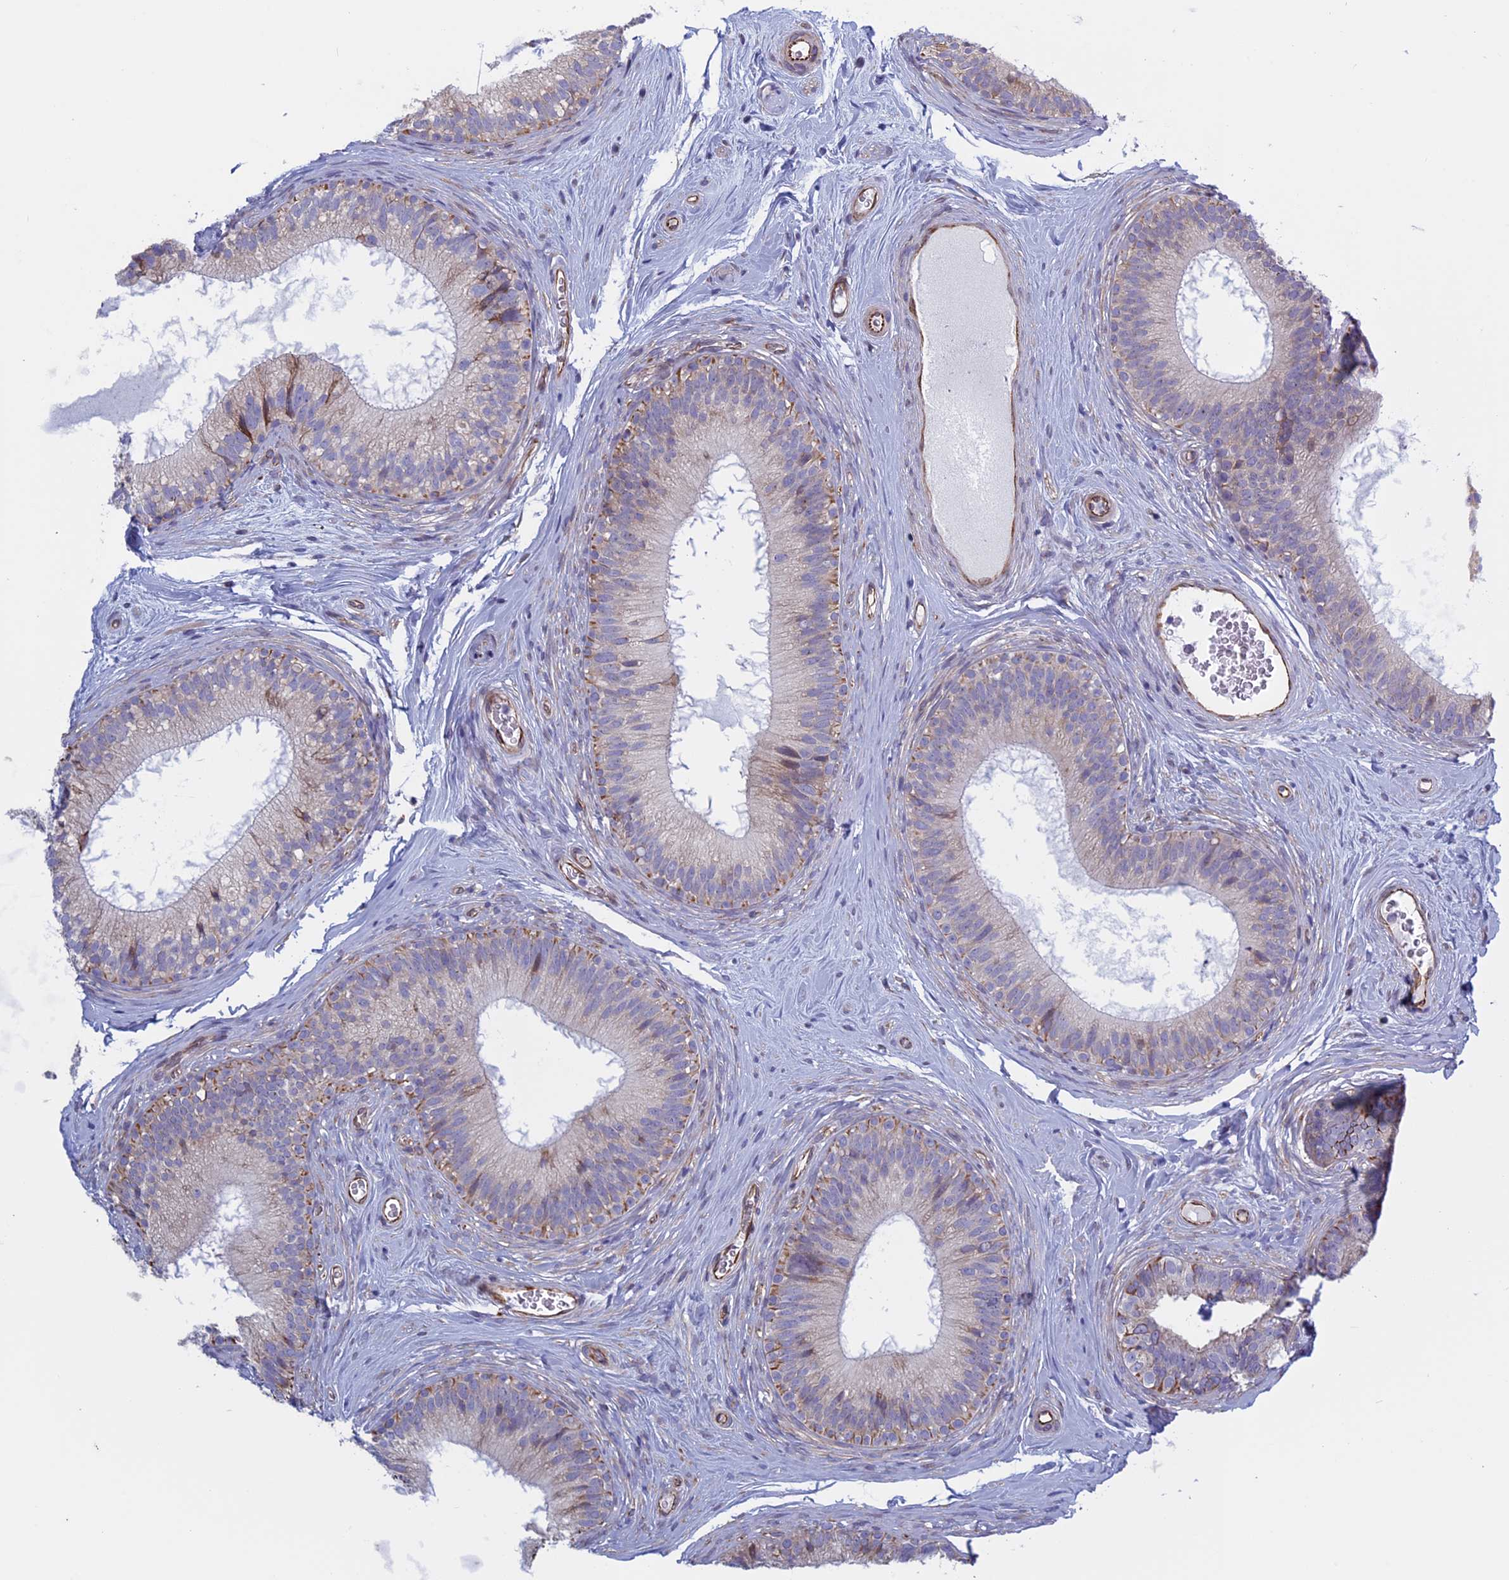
{"staining": {"intensity": "moderate", "quantity": "<25%", "location": "cytoplasmic/membranous"}, "tissue": "epididymis", "cell_type": "Glandular cells", "image_type": "normal", "snomed": [{"axis": "morphology", "description": "Normal tissue, NOS"}, {"axis": "topography", "description": "Epididymis"}], "caption": "High-power microscopy captured an immunohistochemistry (IHC) photomicrograph of normal epididymis, revealing moderate cytoplasmic/membranous staining in approximately <25% of glandular cells. (Brightfield microscopy of DAB IHC at high magnification).", "gene": "BCL2L10", "patient": {"sex": "male", "age": 33}}